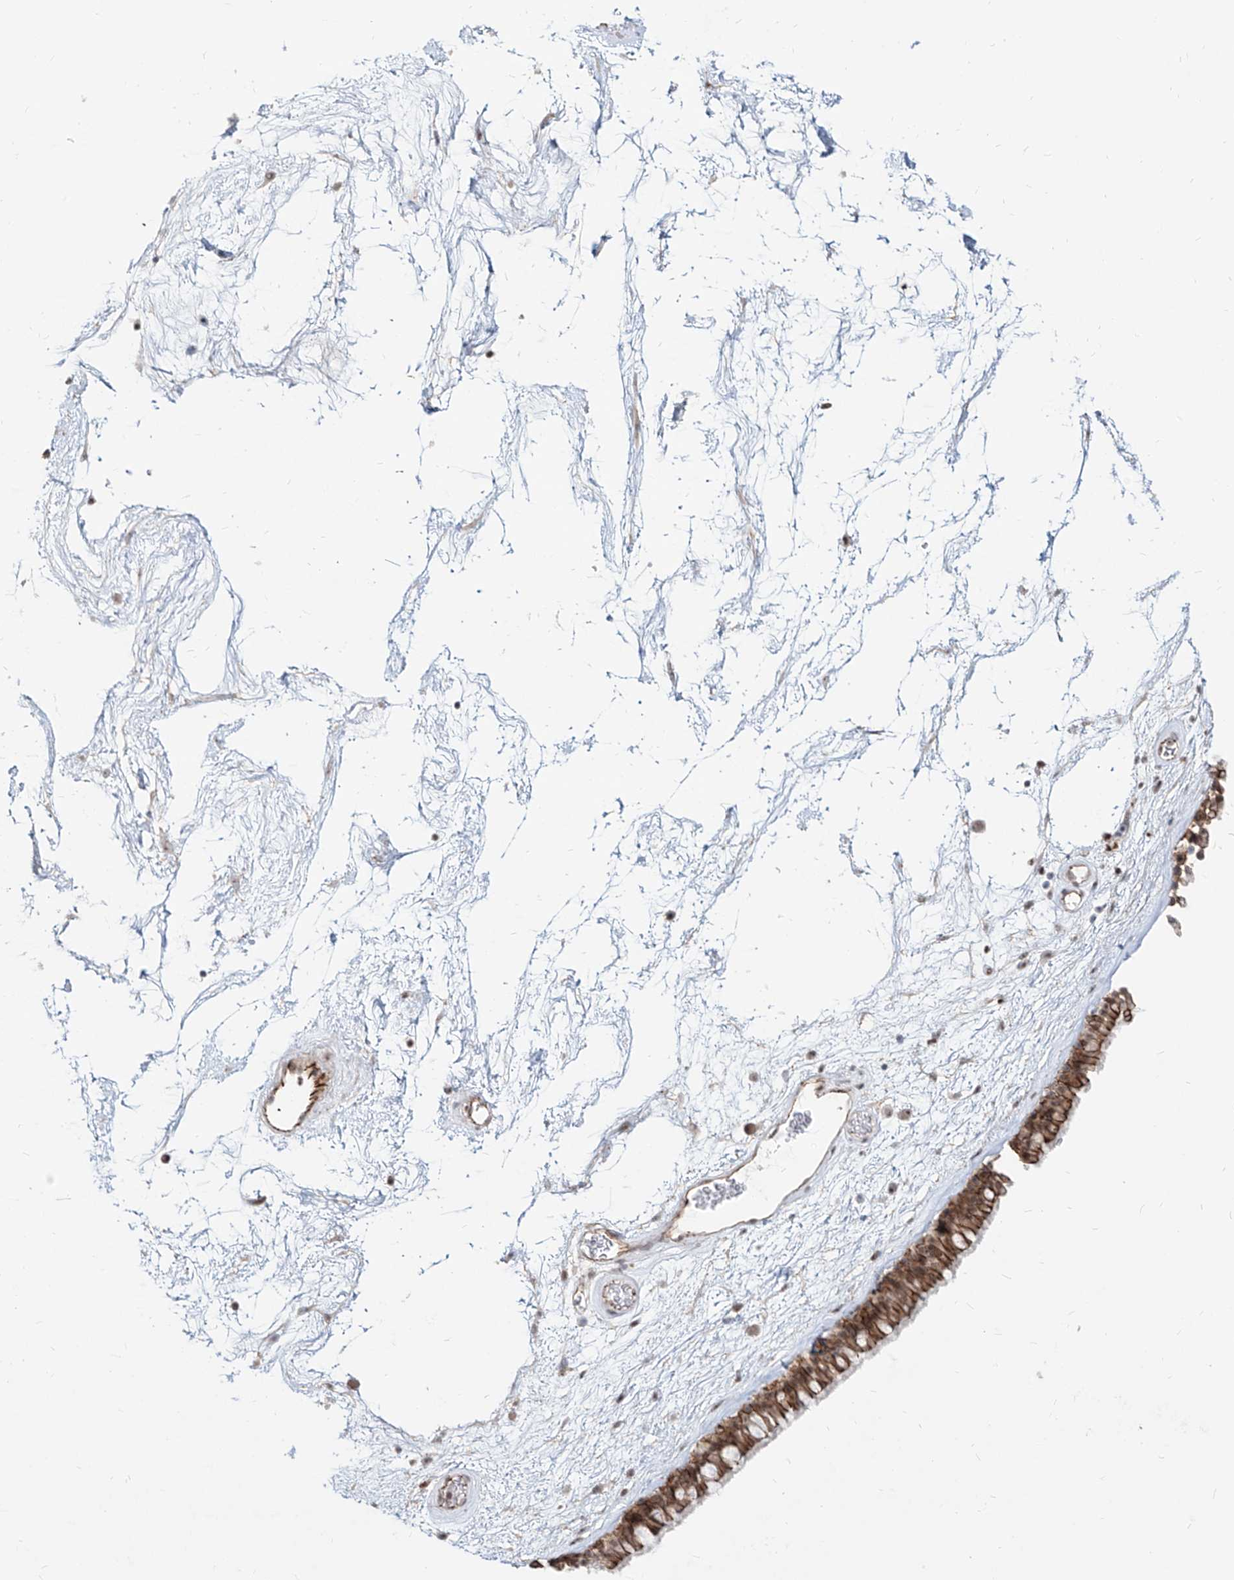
{"staining": {"intensity": "moderate", "quantity": ">75%", "location": "cytoplasmic/membranous,nuclear"}, "tissue": "nasopharynx", "cell_type": "Respiratory epithelial cells", "image_type": "normal", "snomed": [{"axis": "morphology", "description": "Normal tissue, NOS"}, {"axis": "morphology", "description": "Inflammation, NOS"}, {"axis": "topography", "description": "Nasopharynx"}], "caption": "This photomicrograph shows immunohistochemistry (IHC) staining of benign nasopharynx, with medium moderate cytoplasmic/membranous,nuclear positivity in approximately >75% of respiratory epithelial cells.", "gene": "ZNF710", "patient": {"sex": "male", "age": 48}}